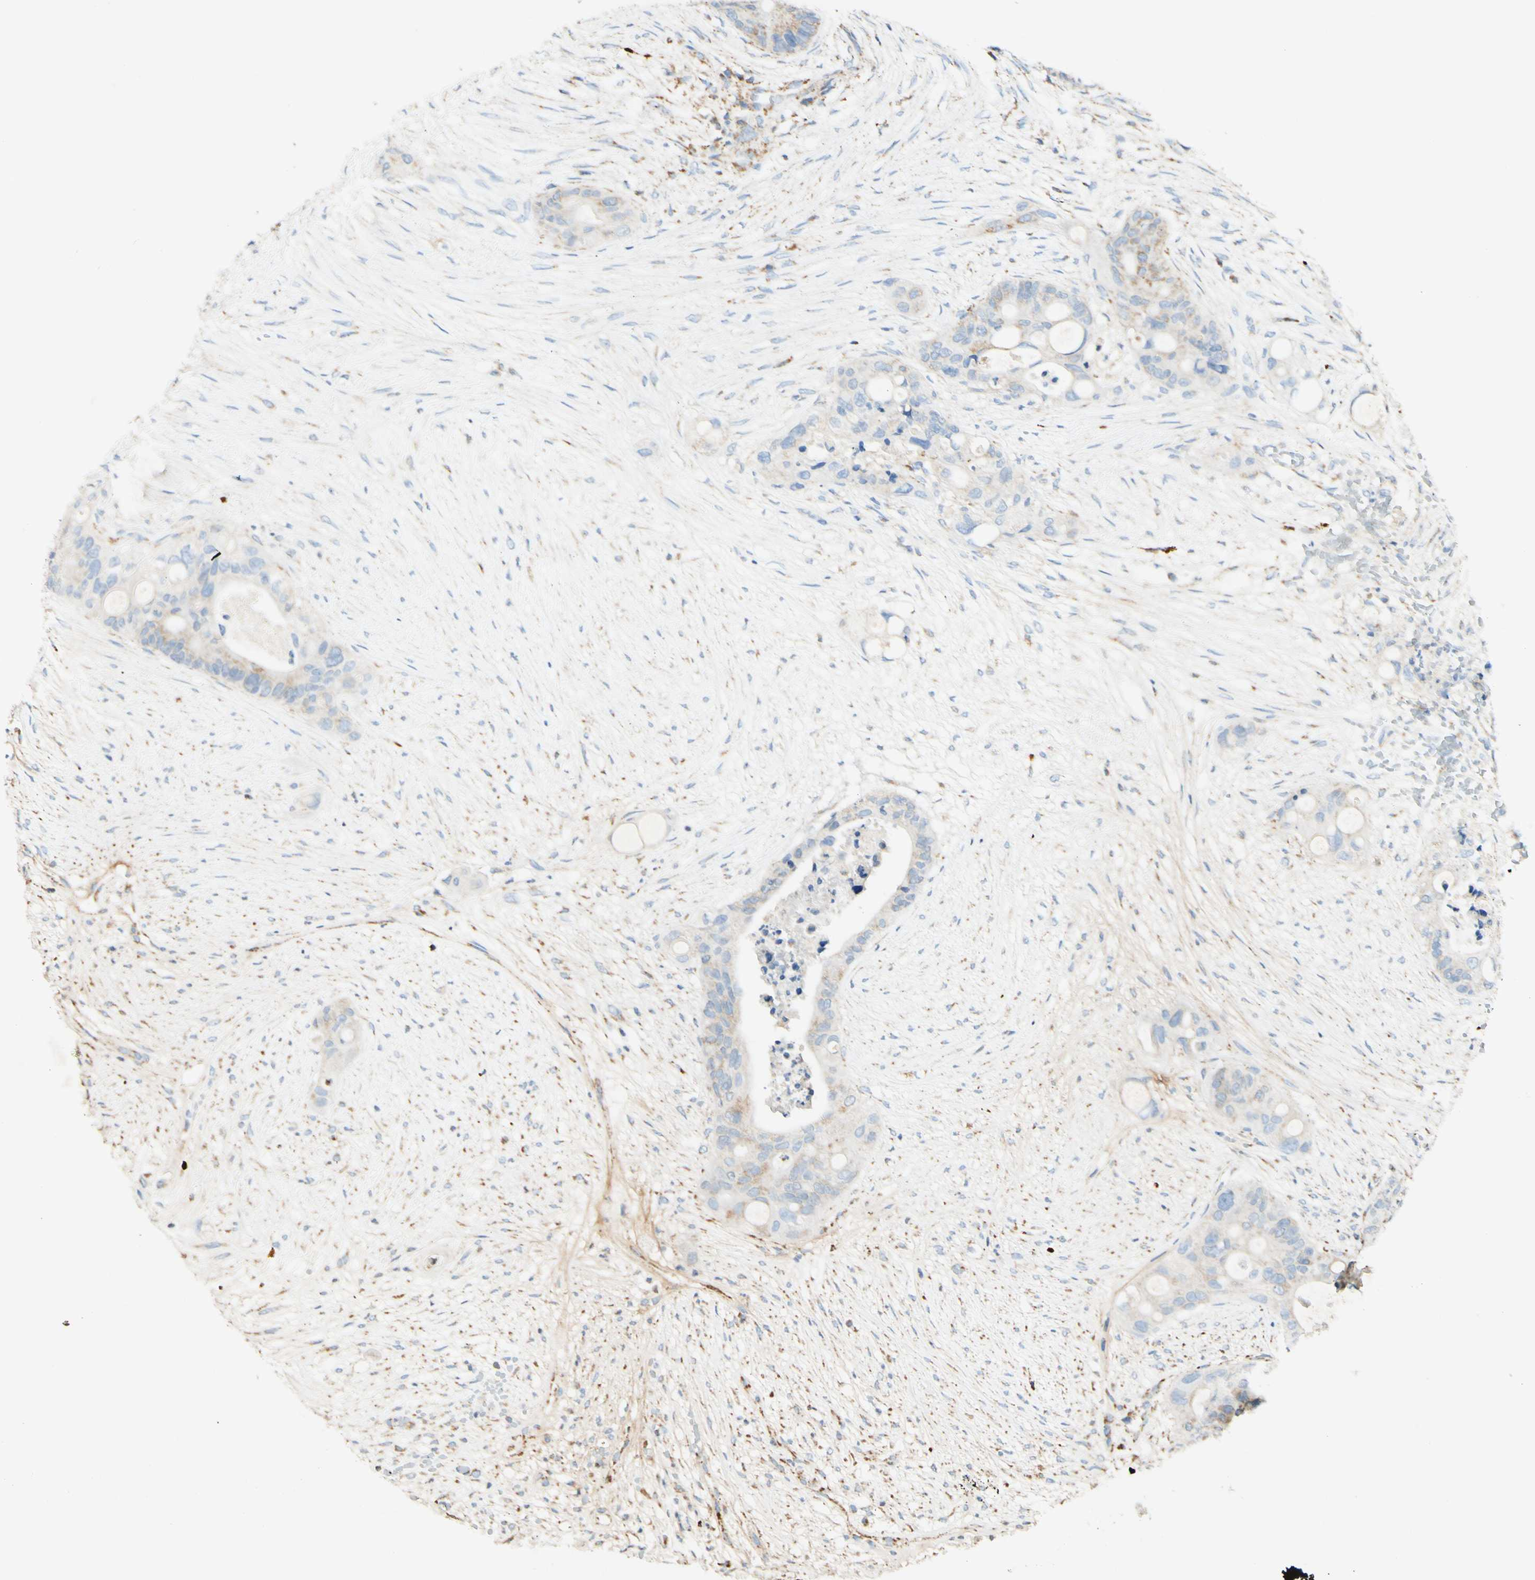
{"staining": {"intensity": "weak", "quantity": "25%-75%", "location": "cytoplasmic/membranous"}, "tissue": "colorectal cancer", "cell_type": "Tumor cells", "image_type": "cancer", "snomed": [{"axis": "morphology", "description": "Adenocarcinoma, NOS"}, {"axis": "topography", "description": "Colon"}], "caption": "DAB immunohistochemical staining of colorectal adenocarcinoma demonstrates weak cytoplasmic/membranous protein expression in approximately 25%-75% of tumor cells.", "gene": "OXCT1", "patient": {"sex": "female", "age": 57}}